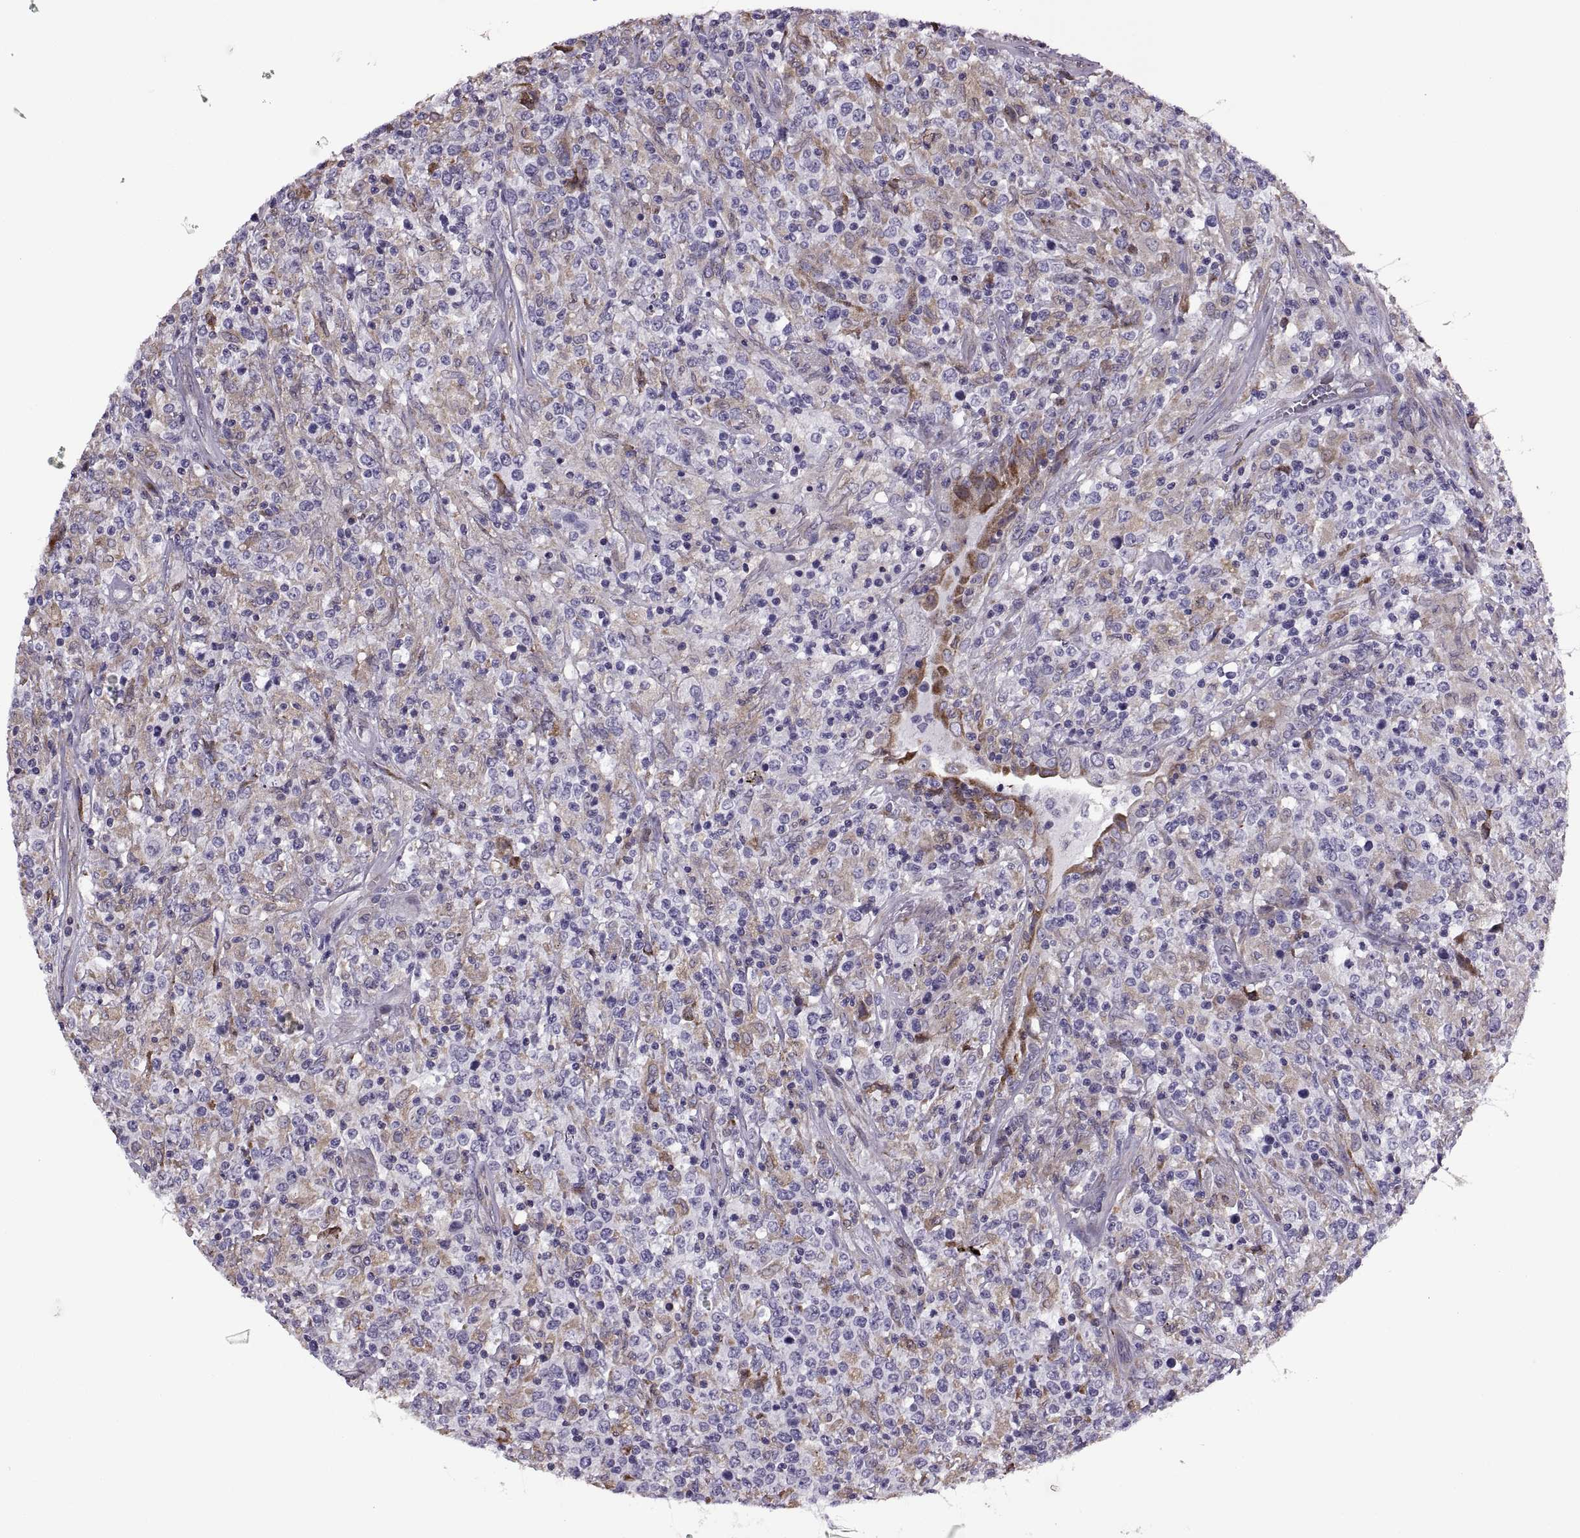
{"staining": {"intensity": "negative", "quantity": "none", "location": "none"}, "tissue": "lymphoma", "cell_type": "Tumor cells", "image_type": "cancer", "snomed": [{"axis": "morphology", "description": "Malignant lymphoma, non-Hodgkin's type, High grade"}, {"axis": "topography", "description": "Lung"}], "caption": "Tumor cells show no significant protein staining in lymphoma.", "gene": "LETM2", "patient": {"sex": "male", "age": 79}}